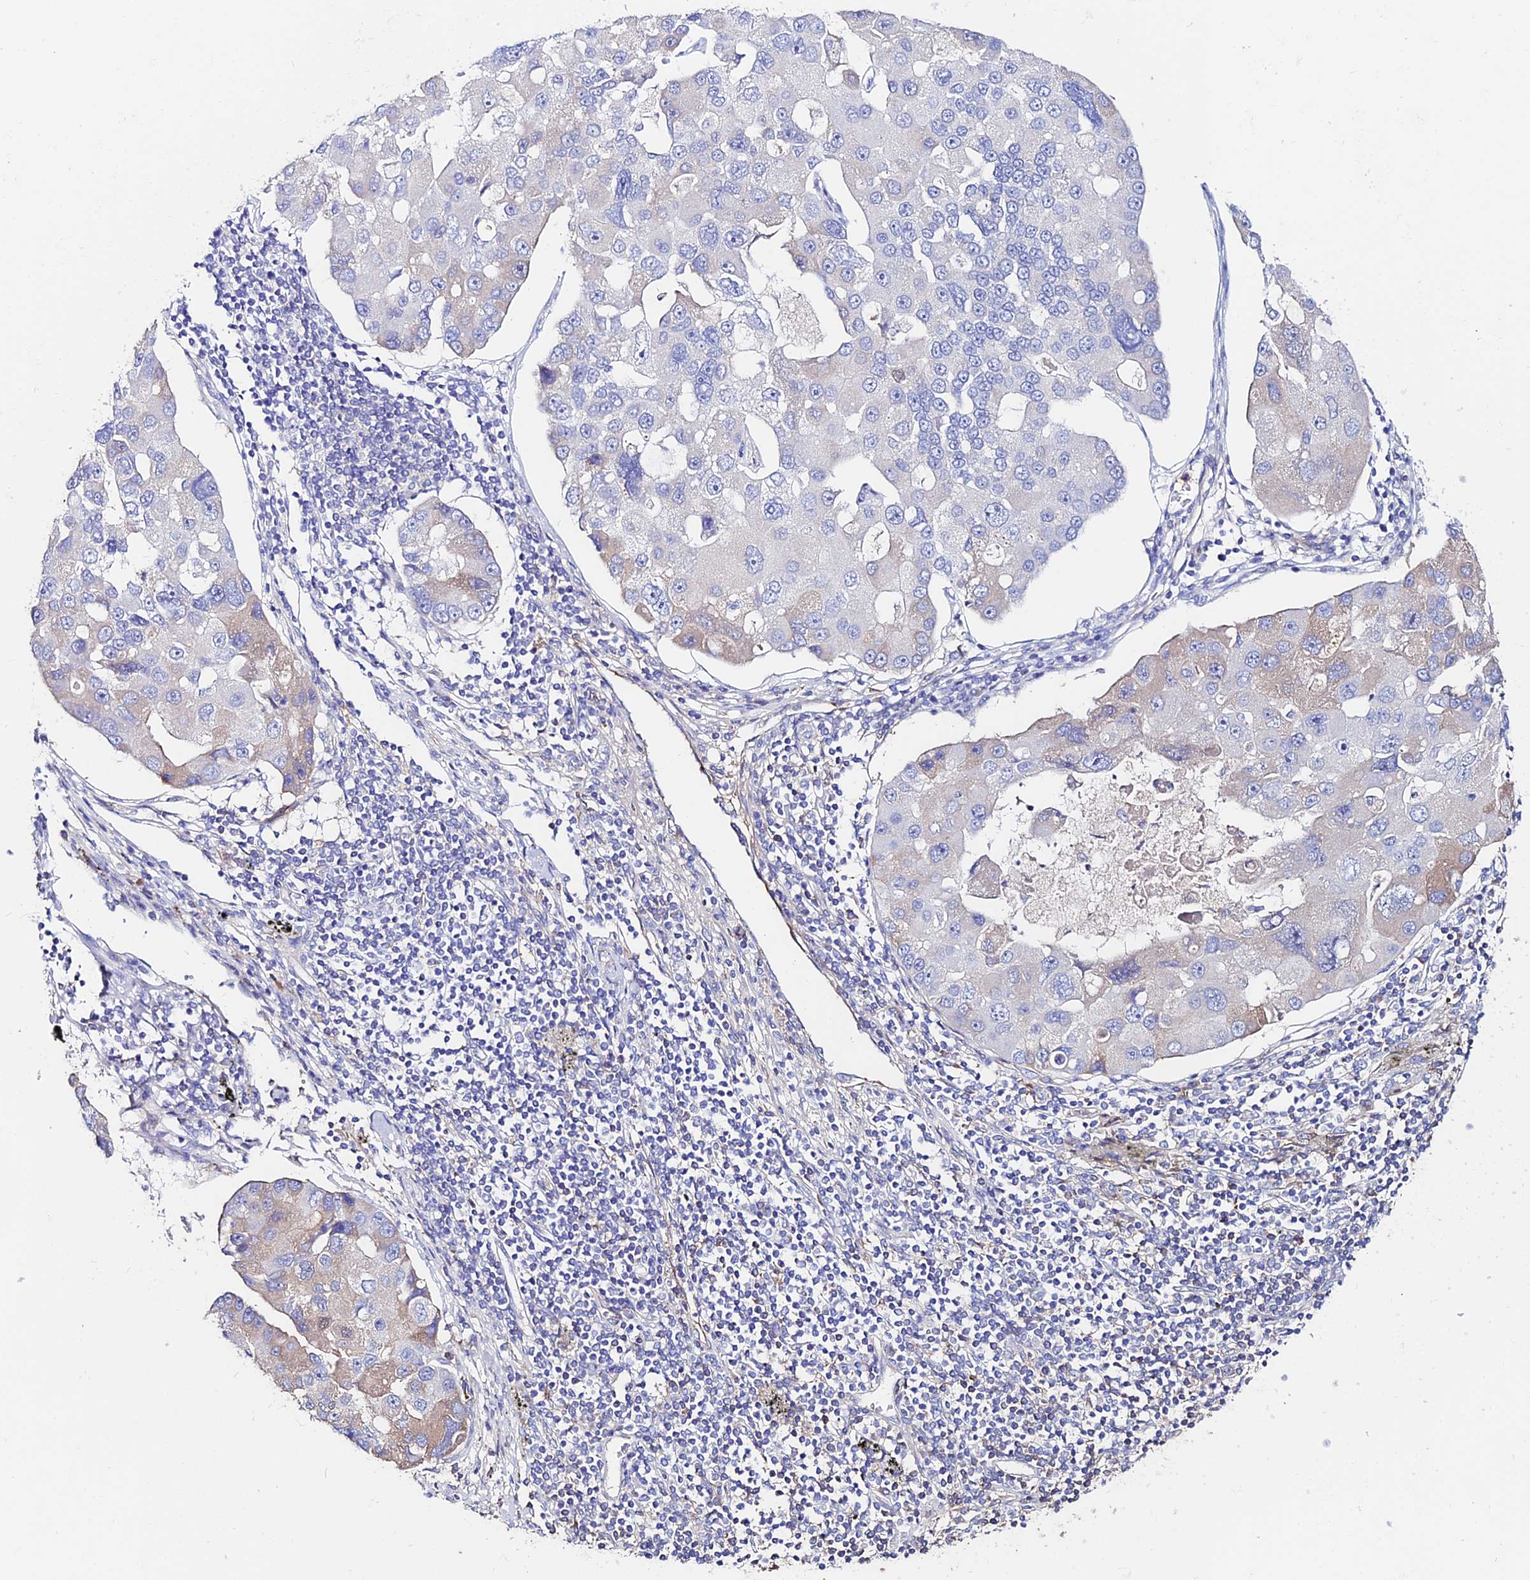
{"staining": {"intensity": "weak", "quantity": "<25%", "location": "cytoplasmic/membranous"}, "tissue": "lung cancer", "cell_type": "Tumor cells", "image_type": "cancer", "snomed": [{"axis": "morphology", "description": "Adenocarcinoma, NOS"}, {"axis": "topography", "description": "Lung"}], "caption": "Tumor cells are negative for protein expression in human lung adenocarcinoma.", "gene": "SLC25A16", "patient": {"sex": "female", "age": 54}}